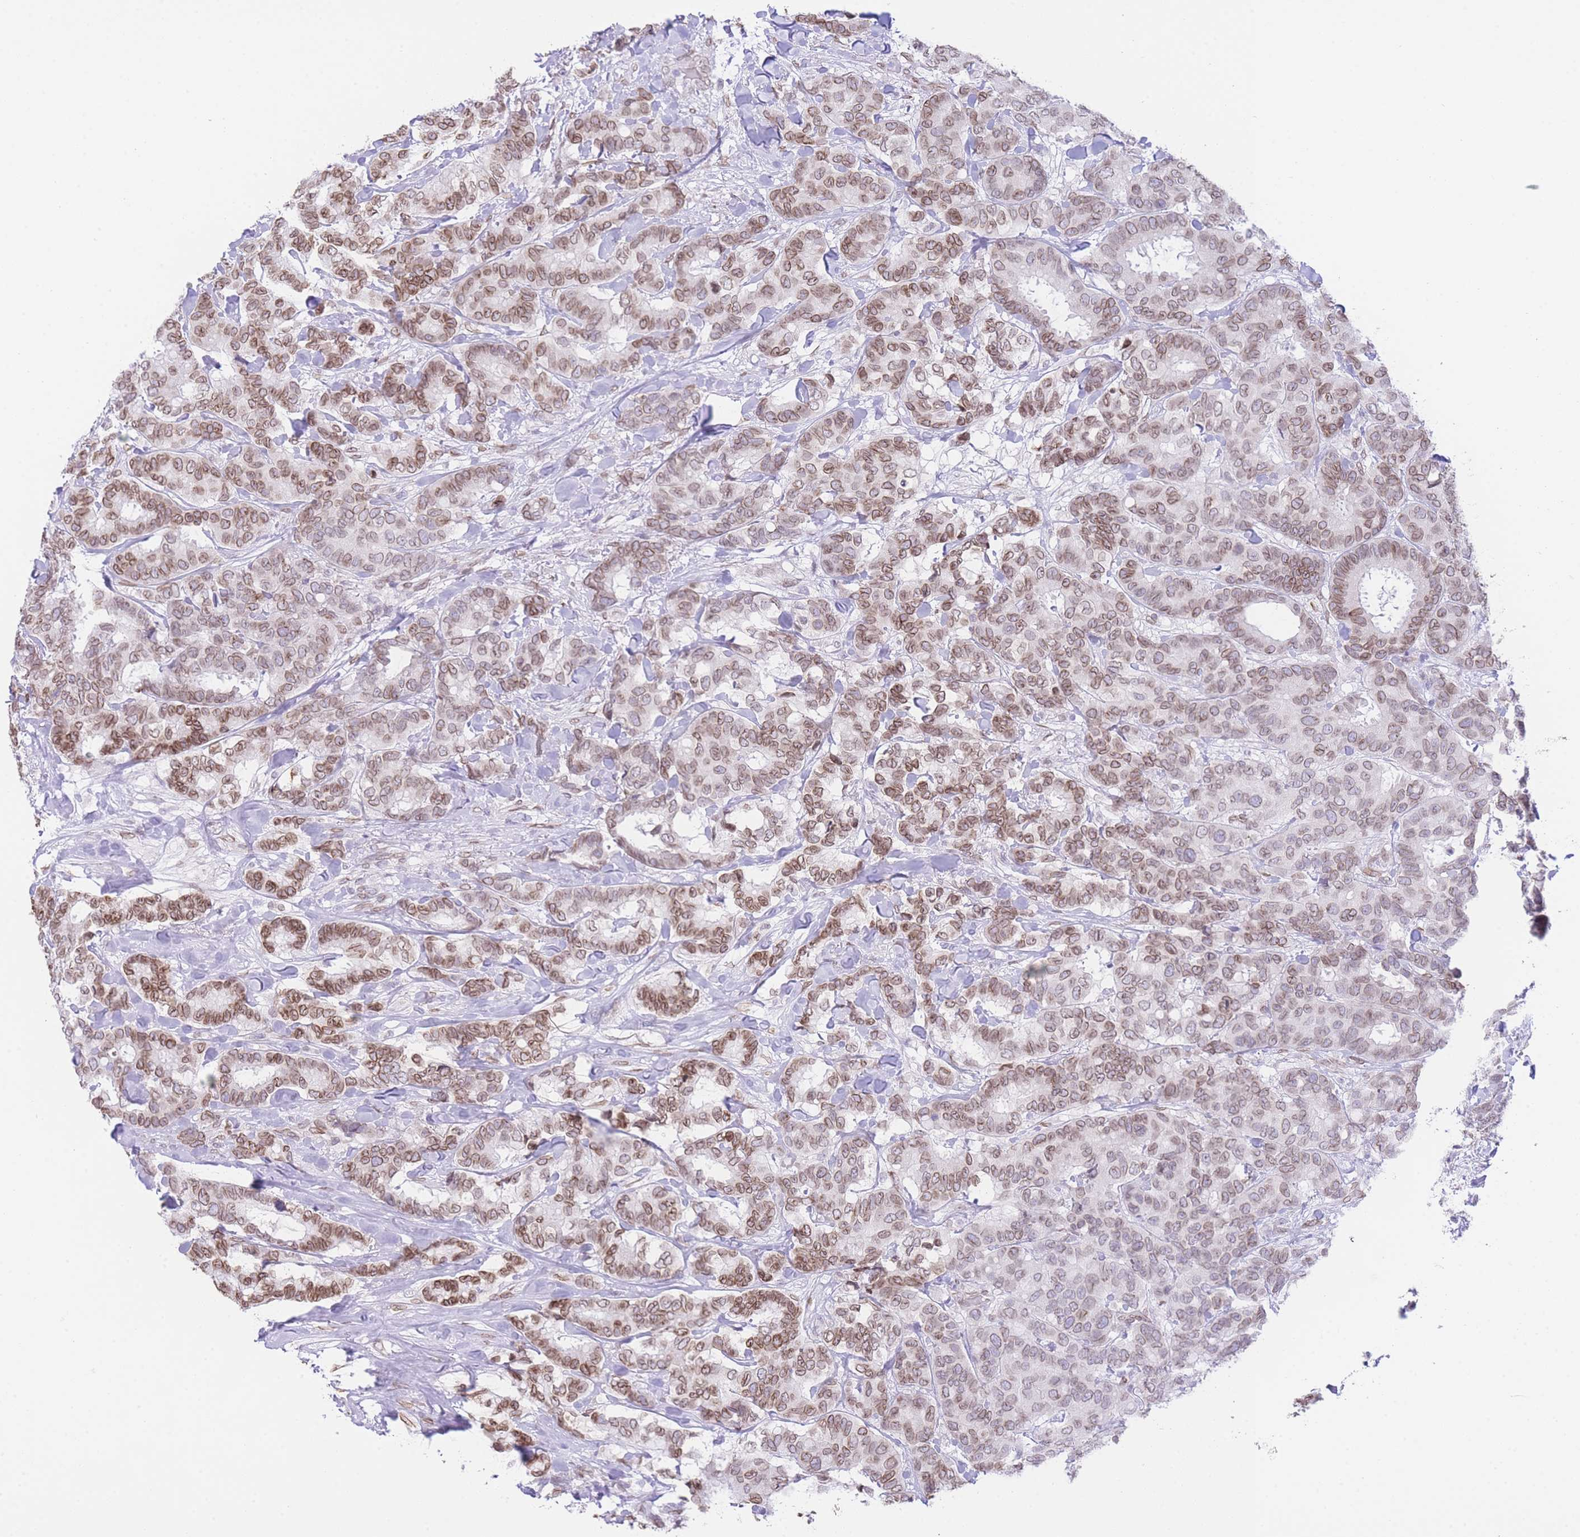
{"staining": {"intensity": "moderate", "quantity": ">75%", "location": "cytoplasmic/membranous,nuclear"}, "tissue": "breast cancer", "cell_type": "Tumor cells", "image_type": "cancer", "snomed": [{"axis": "morphology", "description": "Normal tissue, NOS"}, {"axis": "morphology", "description": "Duct carcinoma"}, {"axis": "topography", "description": "Breast"}], "caption": "Tumor cells display moderate cytoplasmic/membranous and nuclear staining in about >75% of cells in breast cancer (invasive ductal carcinoma). The staining was performed using DAB (3,3'-diaminobenzidine), with brown indicating positive protein expression. Nuclei are stained blue with hematoxylin.", "gene": "OR10AD1", "patient": {"sex": "female", "age": 87}}